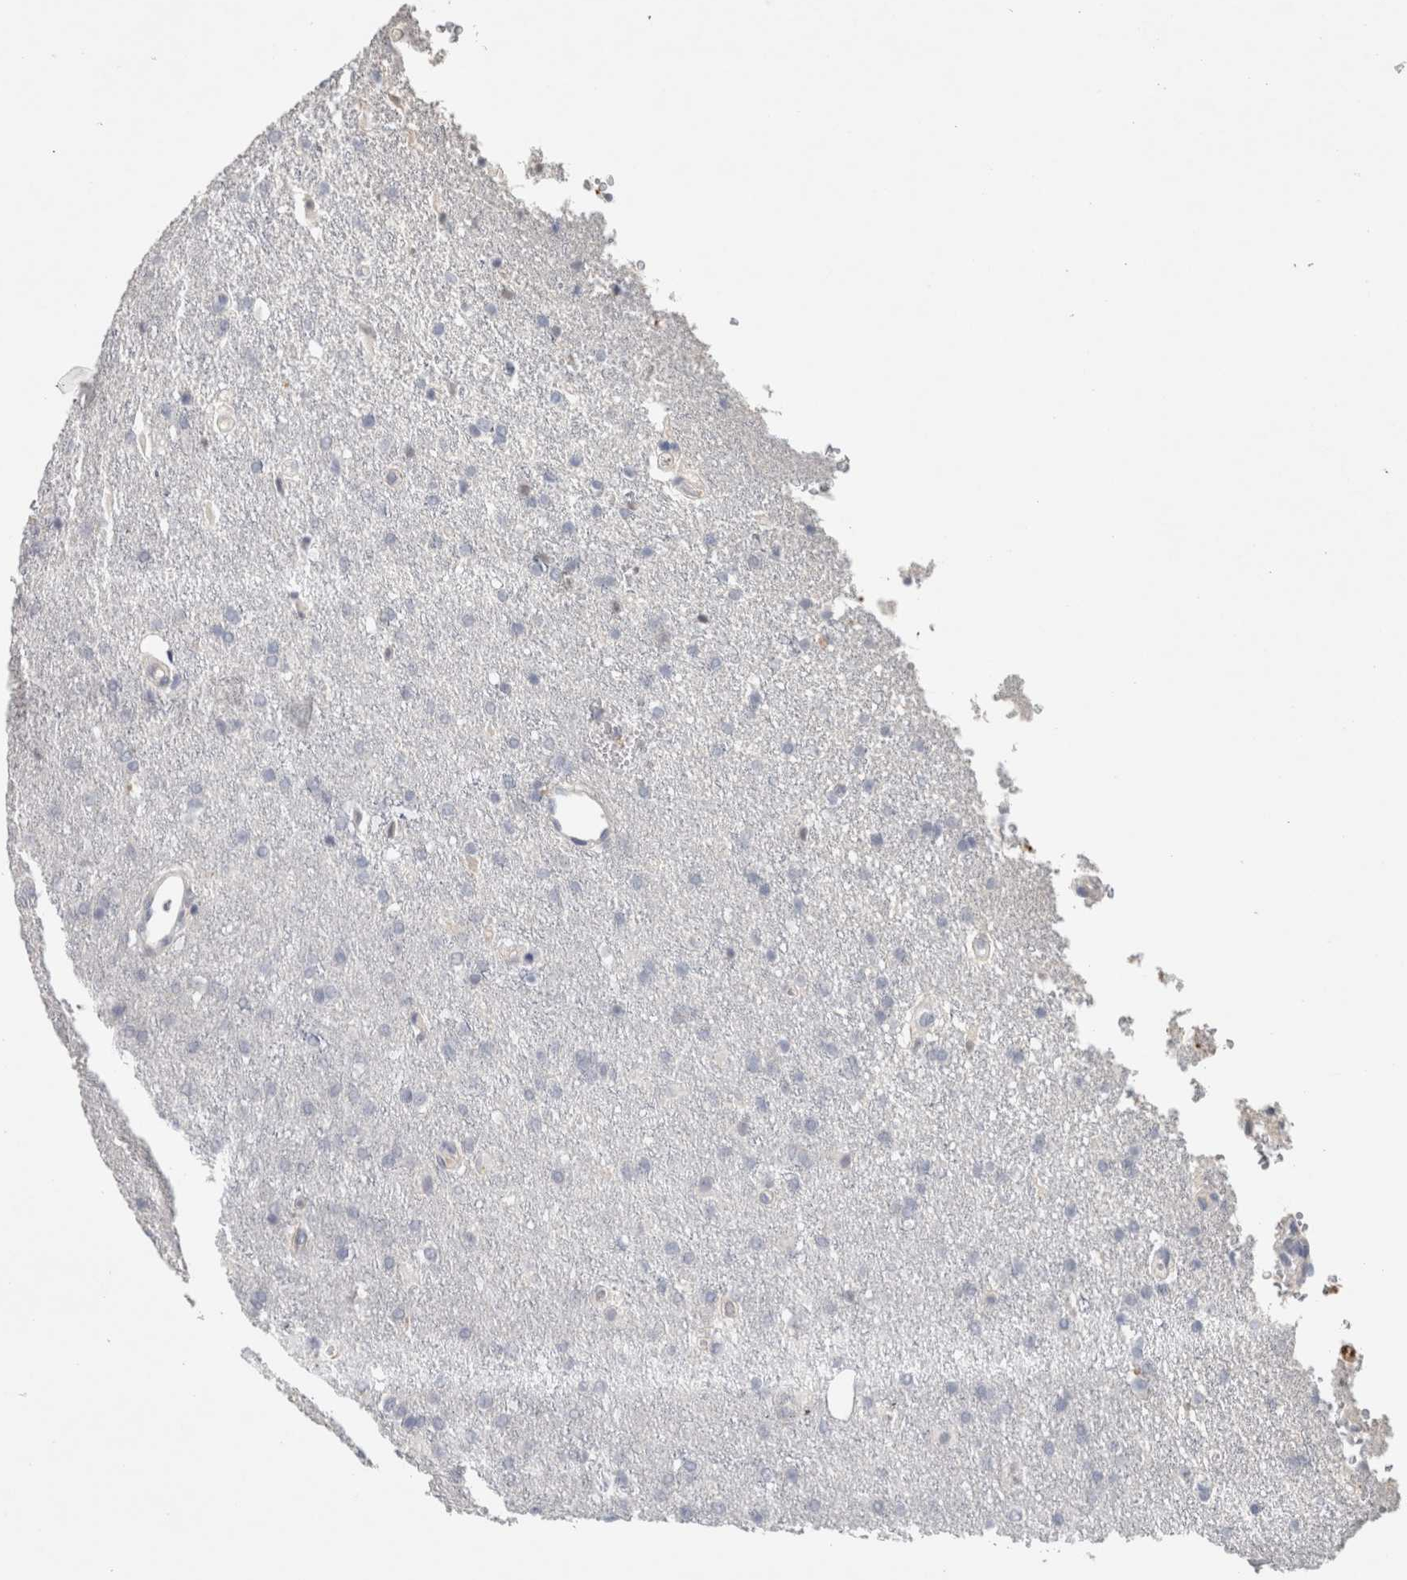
{"staining": {"intensity": "negative", "quantity": "none", "location": "none"}, "tissue": "glioma", "cell_type": "Tumor cells", "image_type": "cancer", "snomed": [{"axis": "morphology", "description": "Glioma, malignant, High grade"}, {"axis": "topography", "description": "Brain"}], "caption": "Histopathology image shows no significant protein expression in tumor cells of glioma.", "gene": "CD36", "patient": {"sex": "female", "age": 58}}